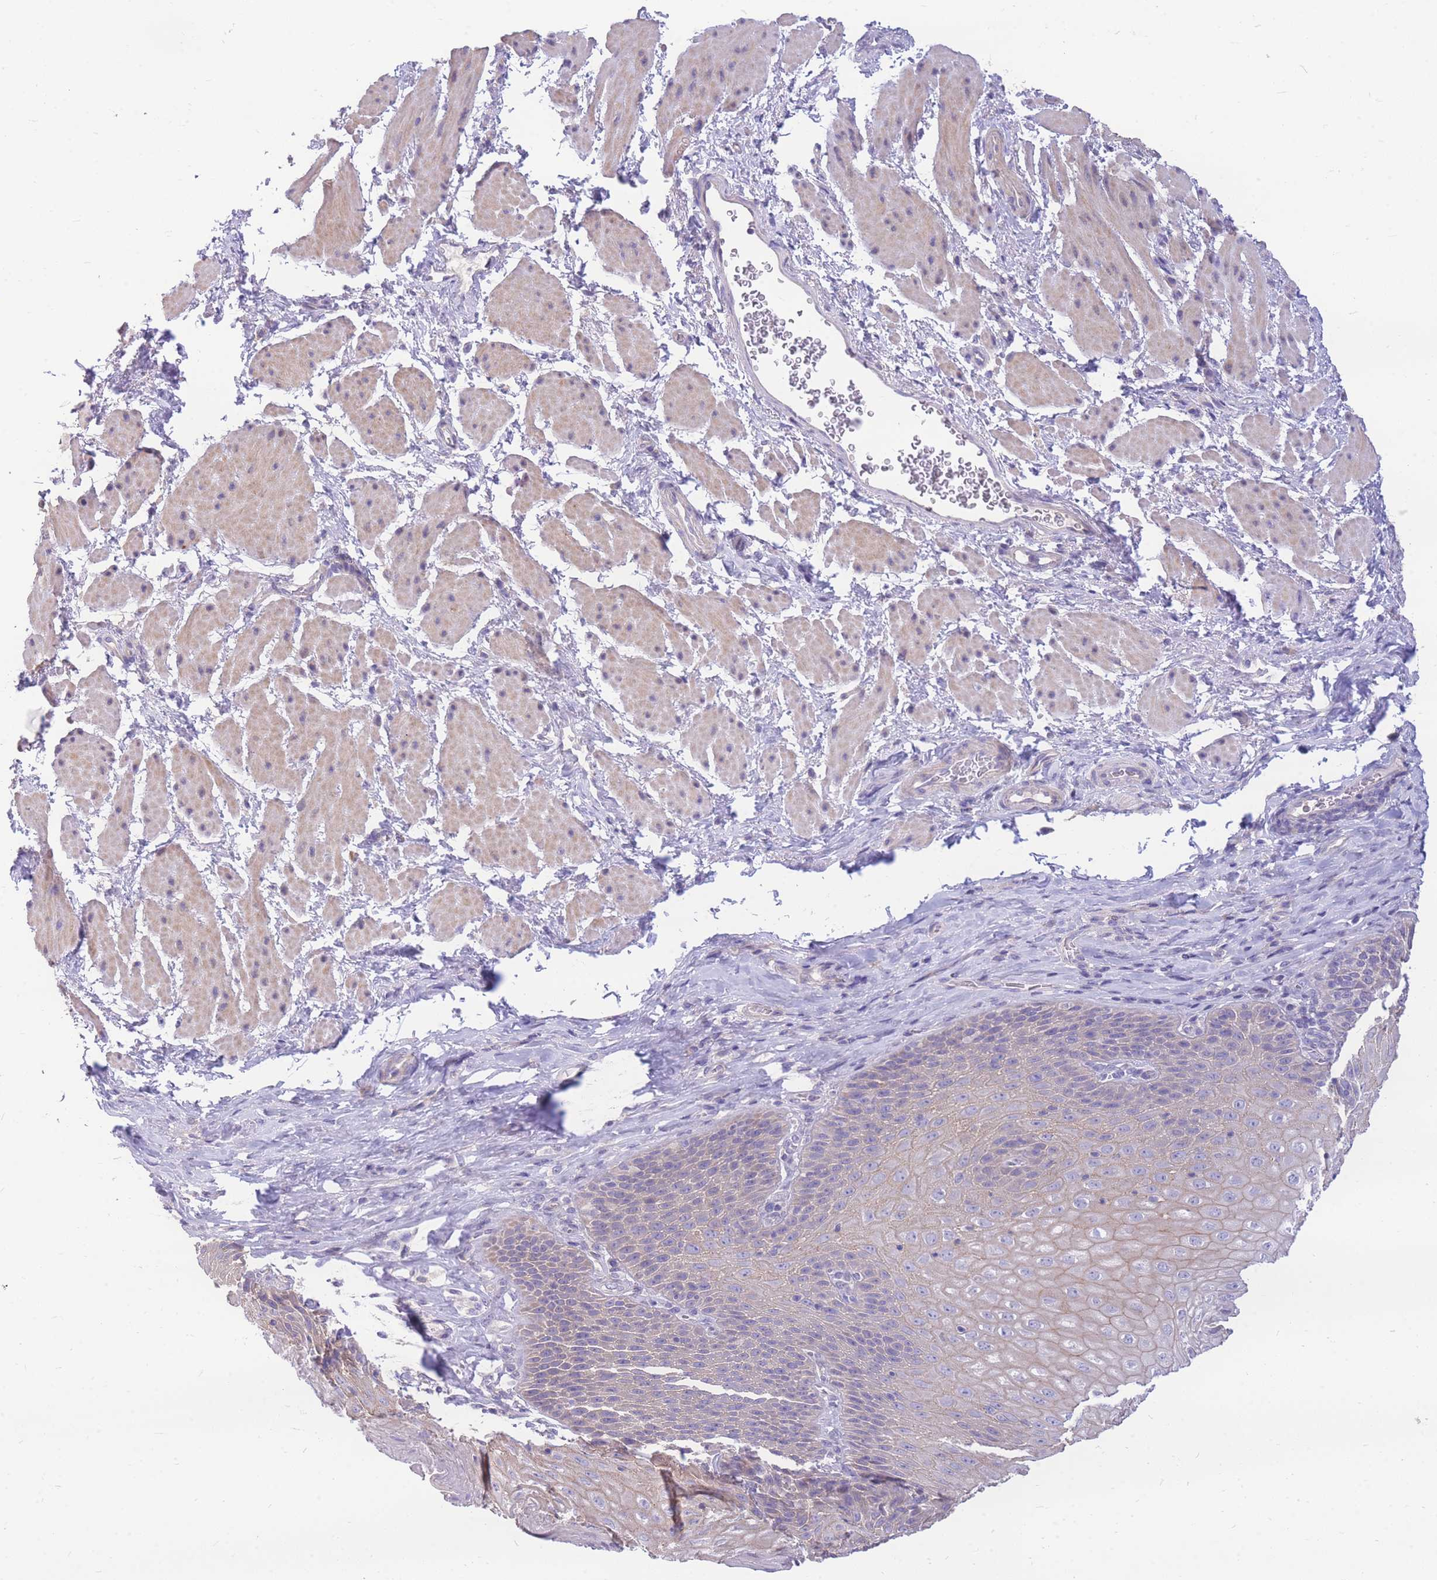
{"staining": {"intensity": "moderate", "quantity": "<25%", "location": "cytoplasmic/membranous"}, "tissue": "esophagus", "cell_type": "Squamous epithelial cells", "image_type": "normal", "snomed": [{"axis": "morphology", "description": "Normal tissue, NOS"}, {"axis": "topography", "description": "Esophagus"}], "caption": "Squamous epithelial cells display low levels of moderate cytoplasmic/membranous expression in approximately <25% of cells in normal esophagus. The protein of interest is stained brown, and the nuclei are stained in blue (DAB IHC with brightfield microscopy, high magnification).", "gene": "OR5T1", "patient": {"sex": "female", "age": 61}}